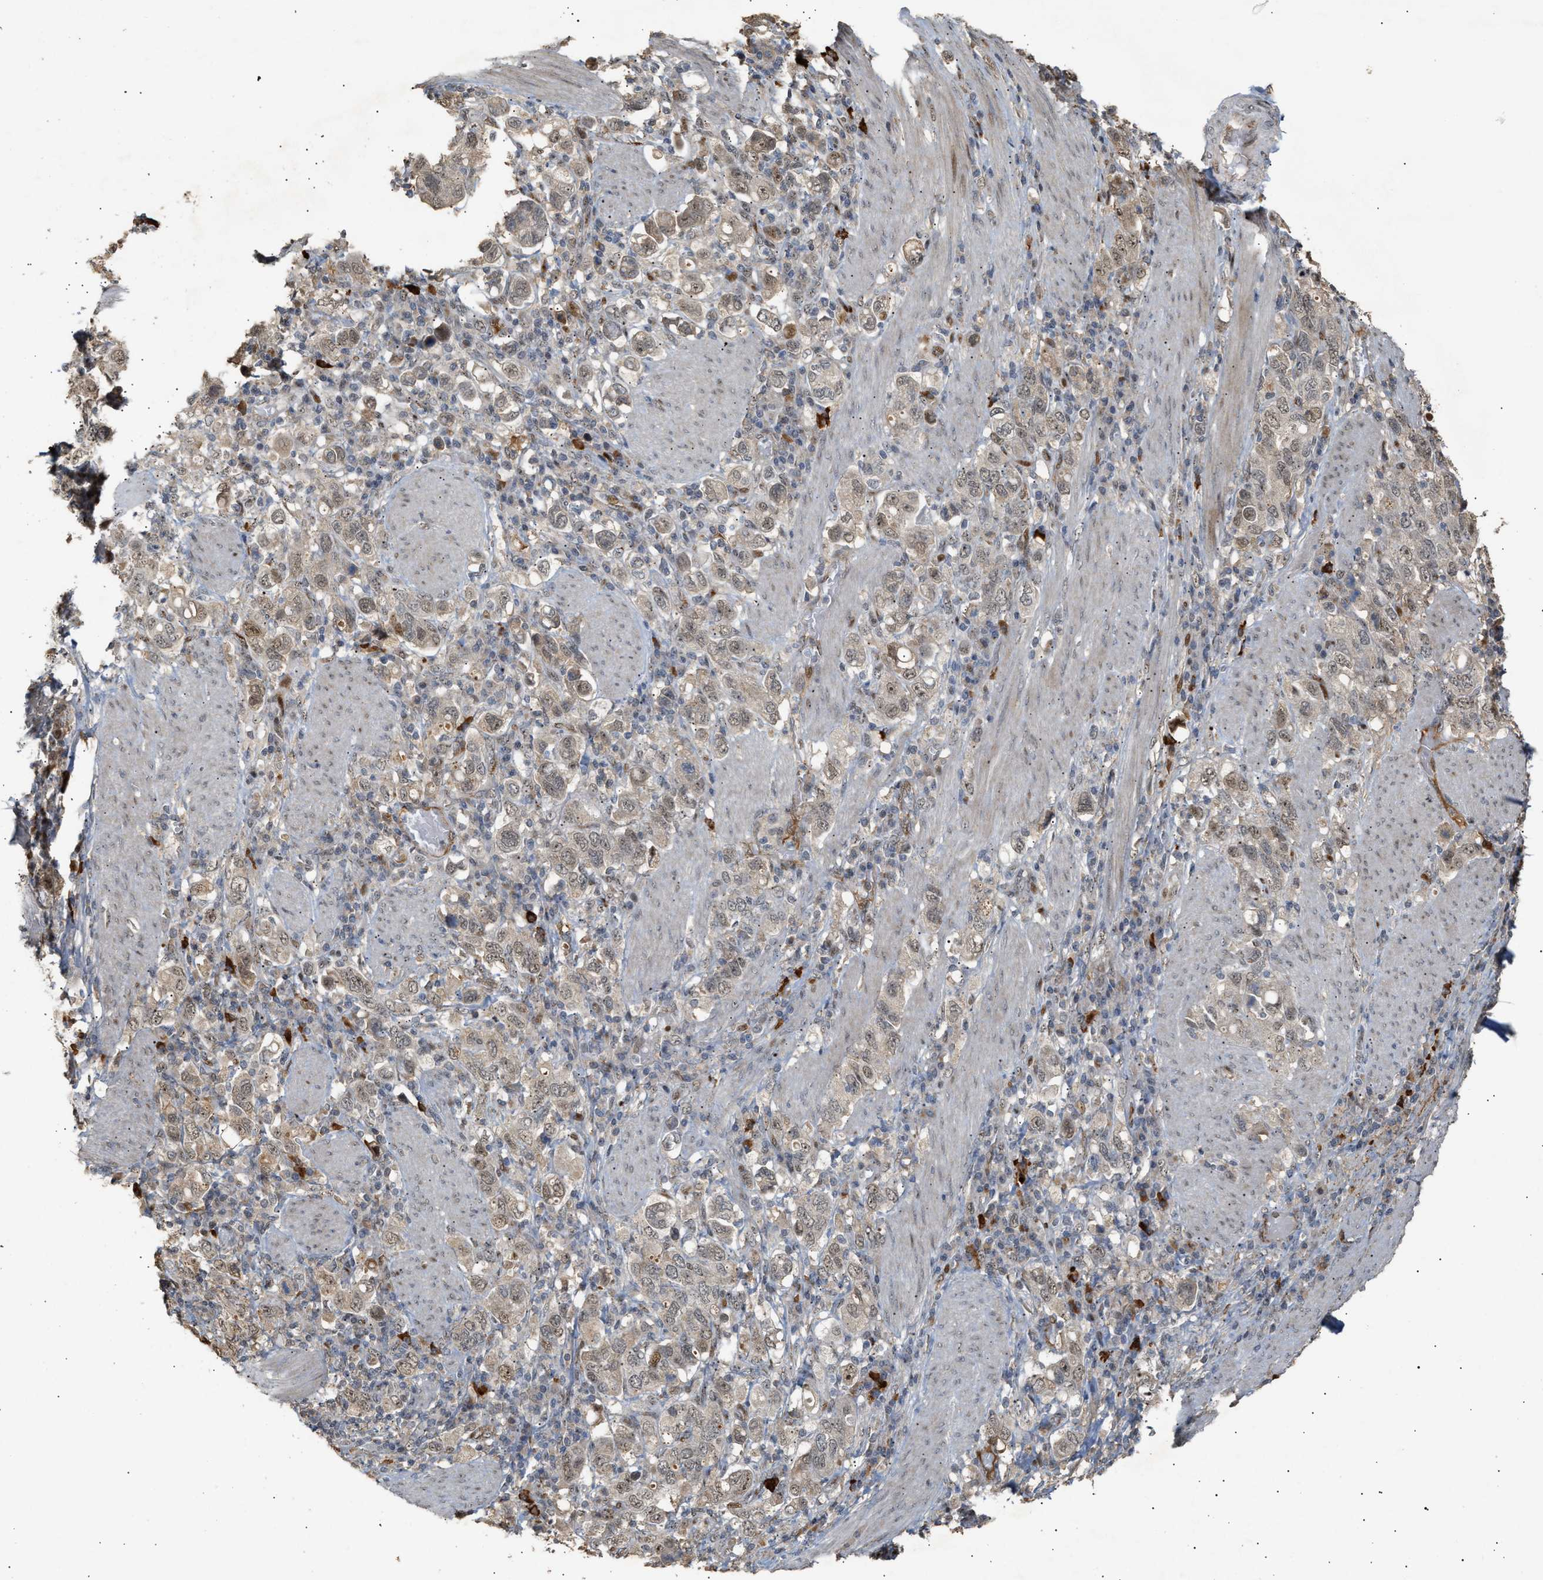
{"staining": {"intensity": "weak", "quantity": ">75%", "location": "nuclear"}, "tissue": "stomach cancer", "cell_type": "Tumor cells", "image_type": "cancer", "snomed": [{"axis": "morphology", "description": "Adenocarcinoma, NOS"}, {"axis": "topography", "description": "Stomach, upper"}], "caption": "This is an image of immunohistochemistry staining of stomach adenocarcinoma, which shows weak positivity in the nuclear of tumor cells.", "gene": "ZFAND5", "patient": {"sex": "male", "age": 62}}